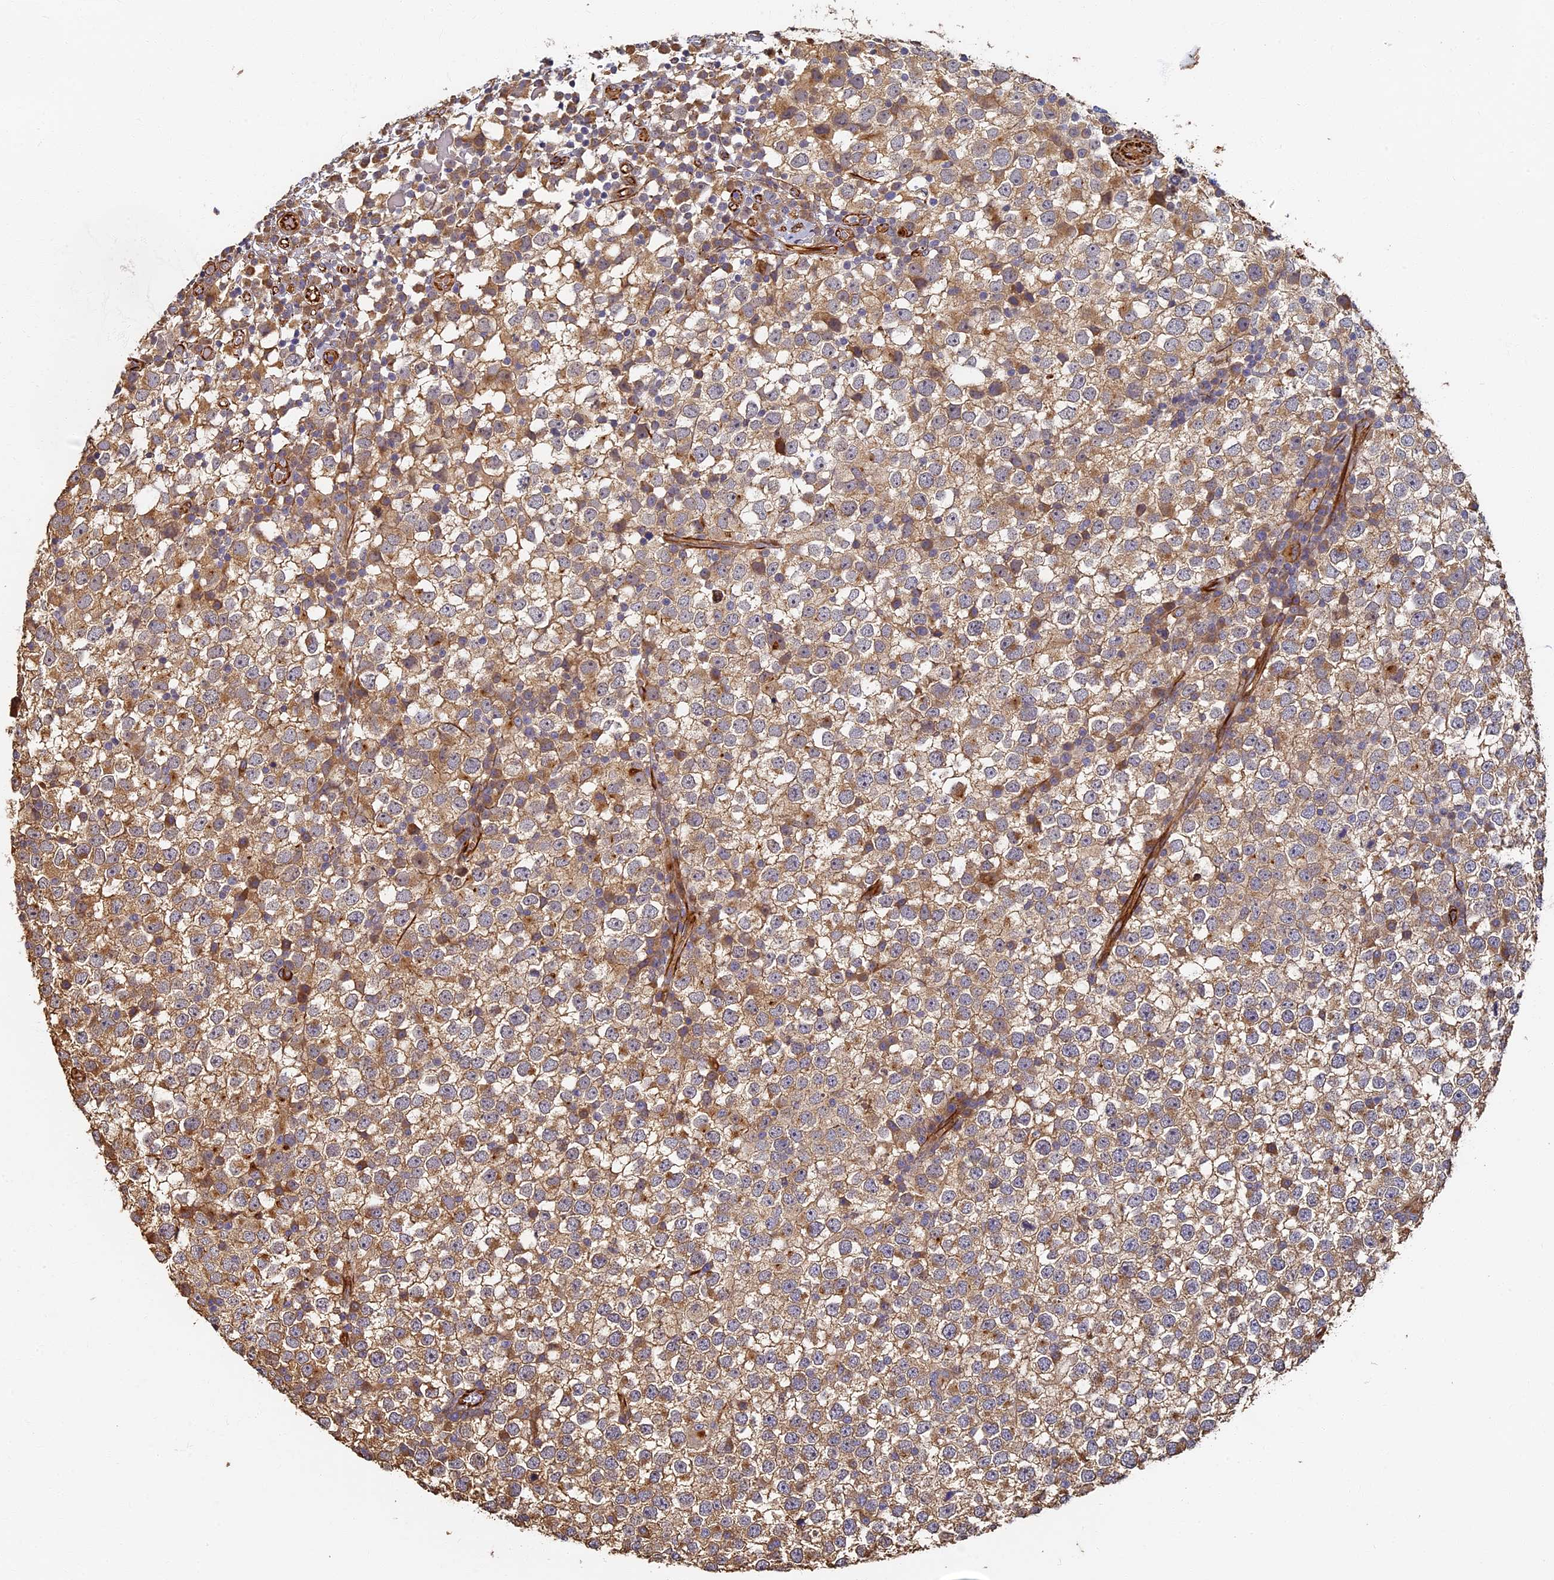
{"staining": {"intensity": "moderate", "quantity": ">75%", "location": "cytoplasmic/membranous"}, "tissue": "testis cancer", "cell_type": "Tumor cells", "image_type": "cancer", "snomed": [{"axis": "morphology", "description": "Seminoma, NOS"}, {"axis": "topography", "description": "Testis"}], "caption": "This photomicrograph shows IHC staining of testis seminoma, with medium moderate cytoplasmic/membranous expression in about >75% of tumor cells.", "gene": "LRRC57", "patient": {"sex": "male", "age": 65}}